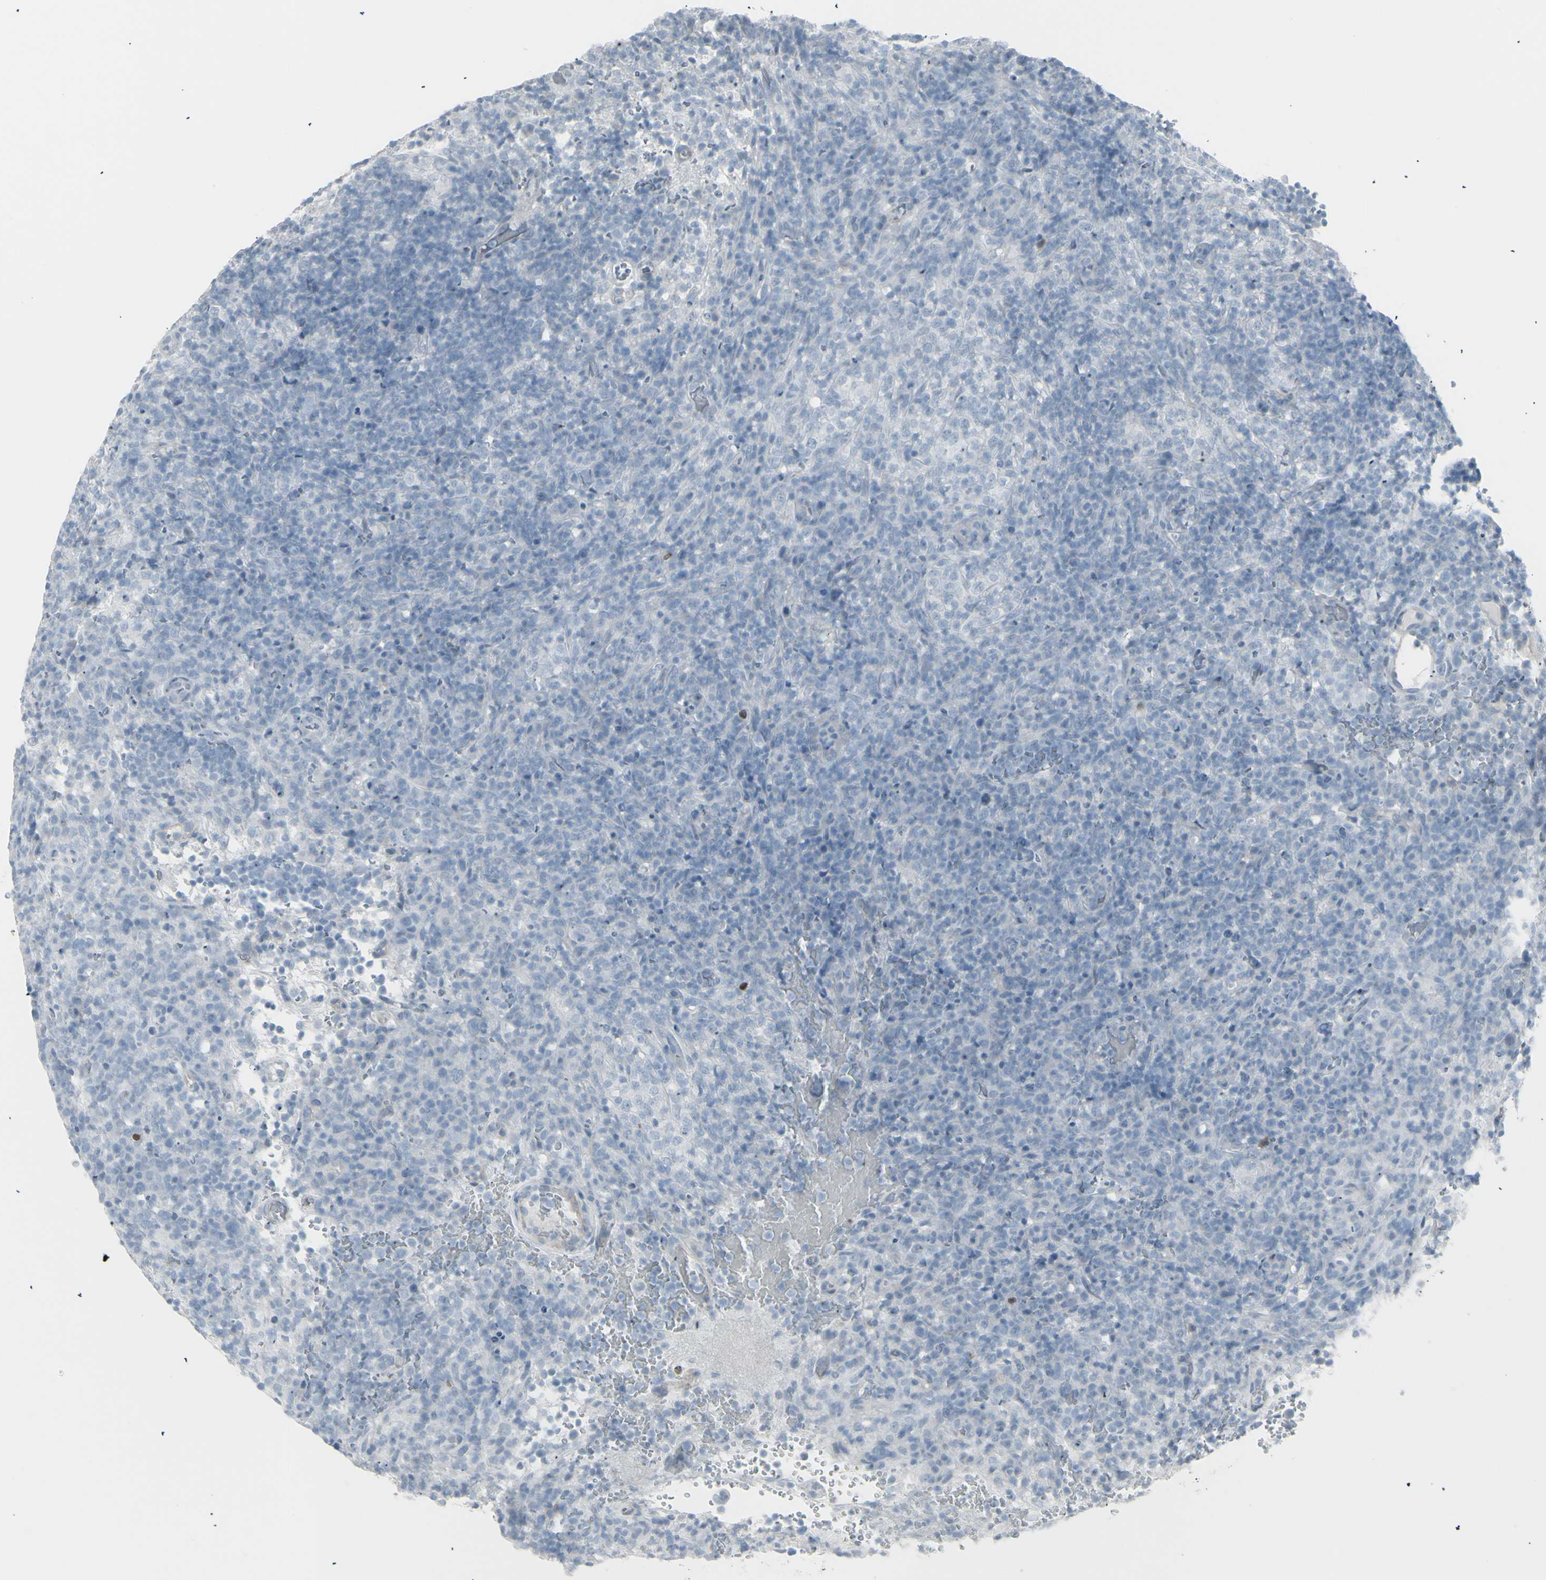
{"staining": {"intensity": "negative", "quantity": "none", "location": "none"}, "tissue": "lymphoma", "cell_type": "Tumor cells", "image_type": "cancer", "snomed": [{"axis": "morphology", "description": "Malignant lymphoma, non-Hodgkin's type, High grade"}, {"axis": "topography", "description": "Lymph node"}], "caption": "High magnification brightfield microscopy of lymphoma stained with DAB (brown) and counterstained with hematoxylin (blue): tumor cells show no significant positivity. (DAB immunohistochemistry (IHC), high magnification).", "gene": "YBX2", "patient": {"sex": "female", "age": 76}}